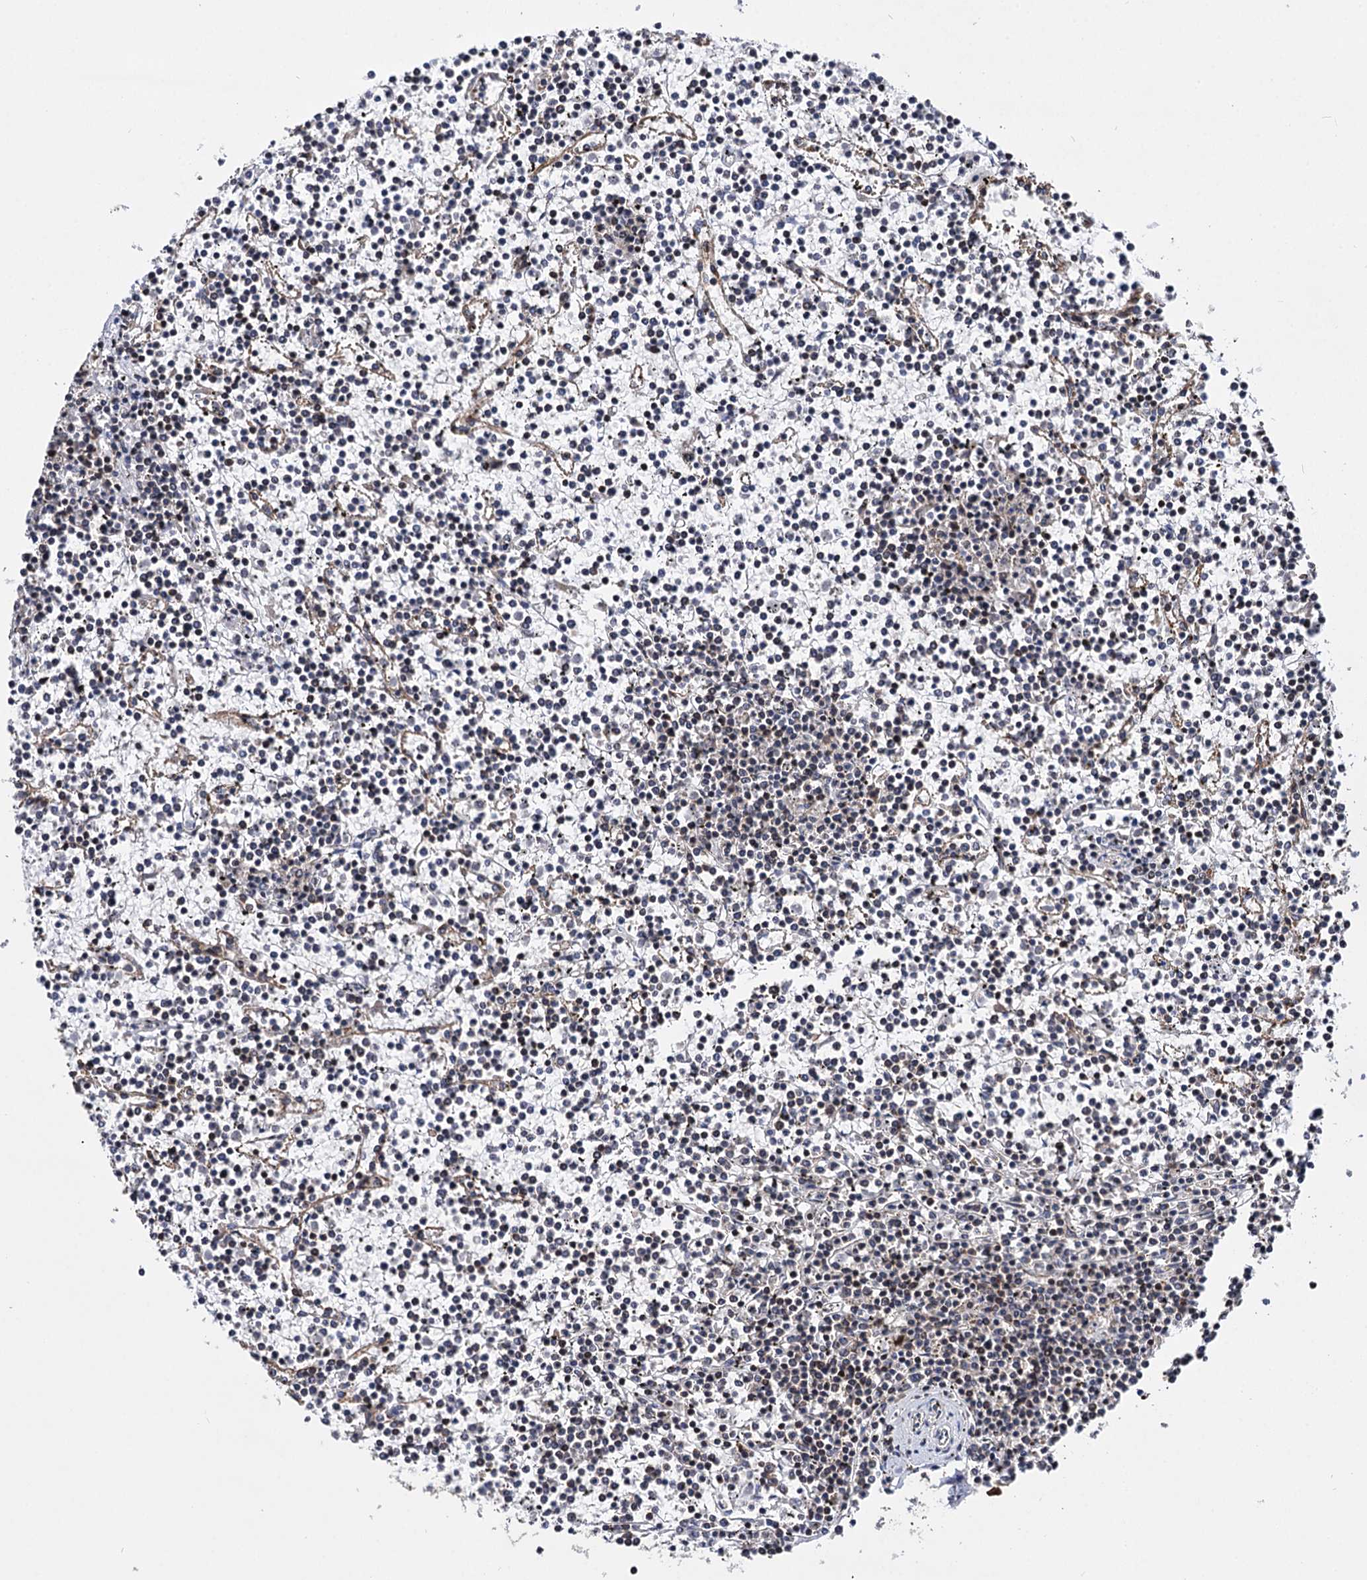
{"staining": {"intensity": "negative", "quantity": "none", "location": "none"}, "tissue": "lymphoma", "cell_type": "Tumor cells", "image_type": "cancer", "snomed": [{"axis": "morphology", "description": "Malignant lymphoma, non-Hodgkin's type, Low grade"}, {"axis": "topography", "description": "Spleen"}], "caption": "This is a histopathology image of immunohistochemistry (IHC) staining of malignant lymphoma, non-Hodgkin's type (low-grade), which shows no positivity in tumor cells.", "gene": "CEP76", "patient": {"sex": "female", "age": 19}}